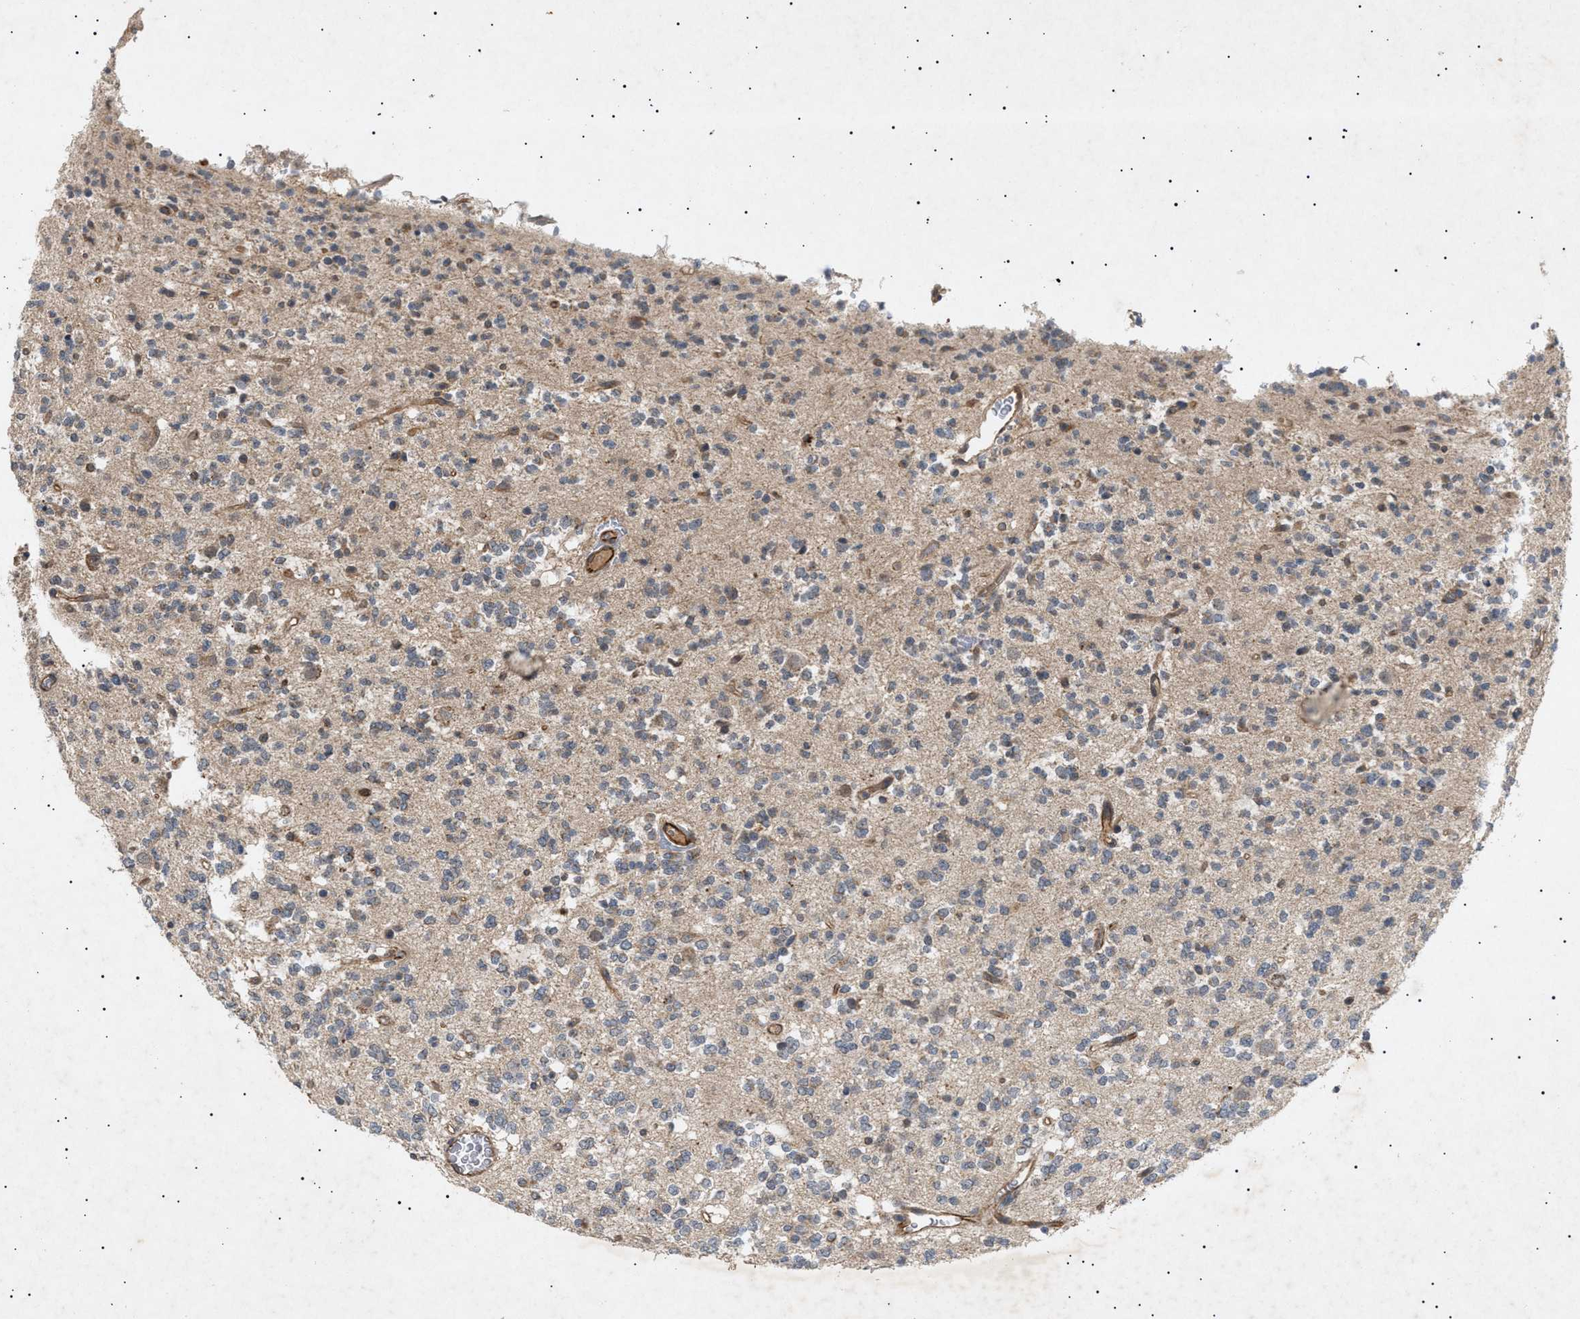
{"staining": {"intensity": "weak", "quantity": "25%-75%", "location": "cytoplasmic/membranous"}, "tissue": "glioma", "cell_type": "Tumor cells", "image_type": "cancer", "snomed": [{"axis": "morphology", "description": "Glioma, malignant, Low grade"}, {"axis": "topography", "description": "Brain"}], "caption": "Immunohistochemical staining of human malignant low-grade glioma demonstrates weak cytoplasmic/membranous protein positivity in approximately 25%-75% of tumor cells.", "gene": "SIRT5", "patient": {"sex": "male", "age": 38}}